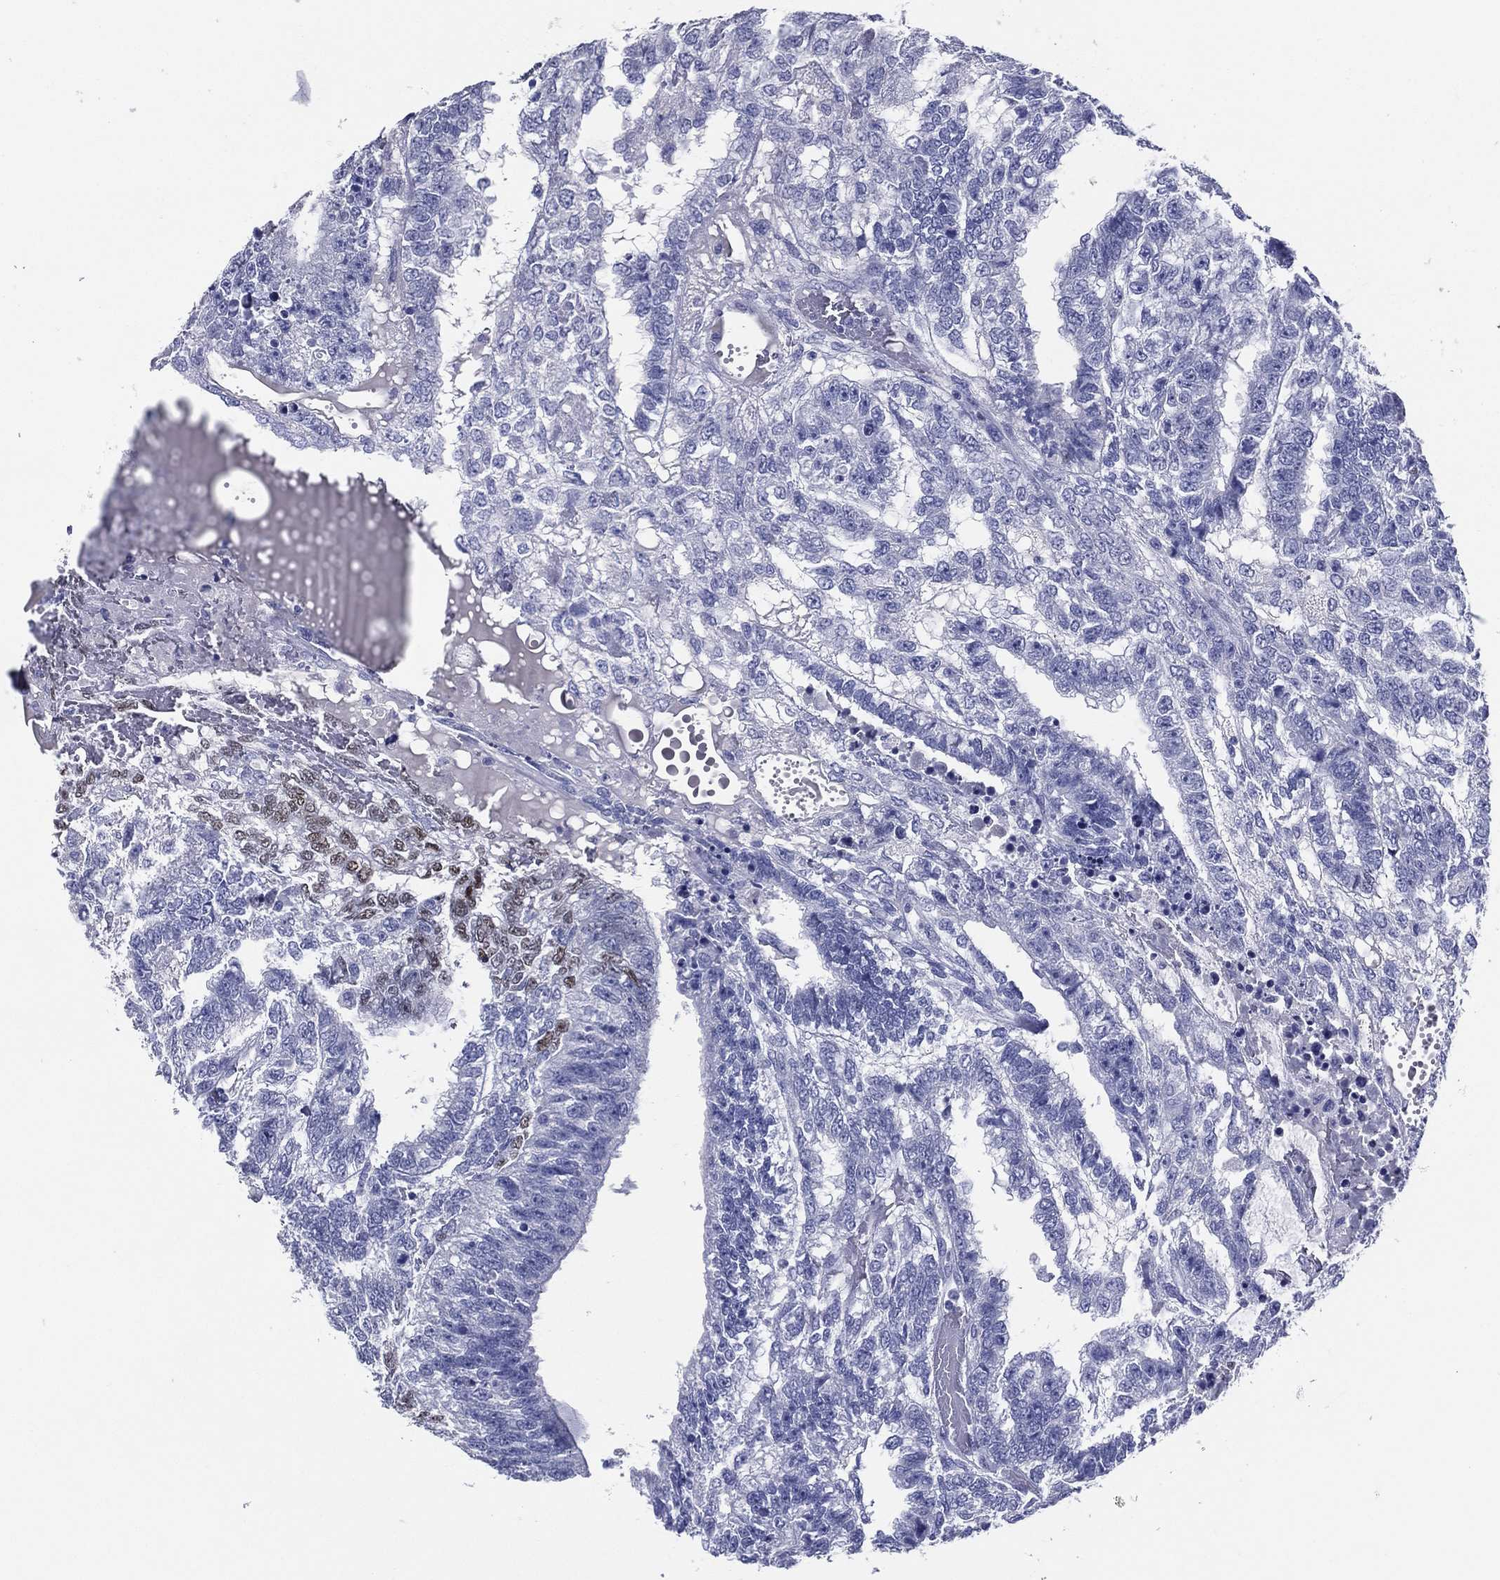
{"staining": {"intensity": "negative", "quantity": "none", "location": "none"}, "tissue": "testis cancer", "cell_type": "Tumor cells", "image_type": "cancer", "snomed": [{"axis": "morphology", "description": "Seminoma, NOS"}, {"axis": "morphology", "description": "Carcinoma, Embryonal, NOS"}, {"axis": "topography", "description": "Testis"}], "caption": "Immunohistochemistry image of human testis seminoma stained for a protein (brown), which exhibits no expression in tumor cells. (DAB IHC, high magnification).", "gene": "TFAP2A", "patient": {"sex": "male", "age": 41}}